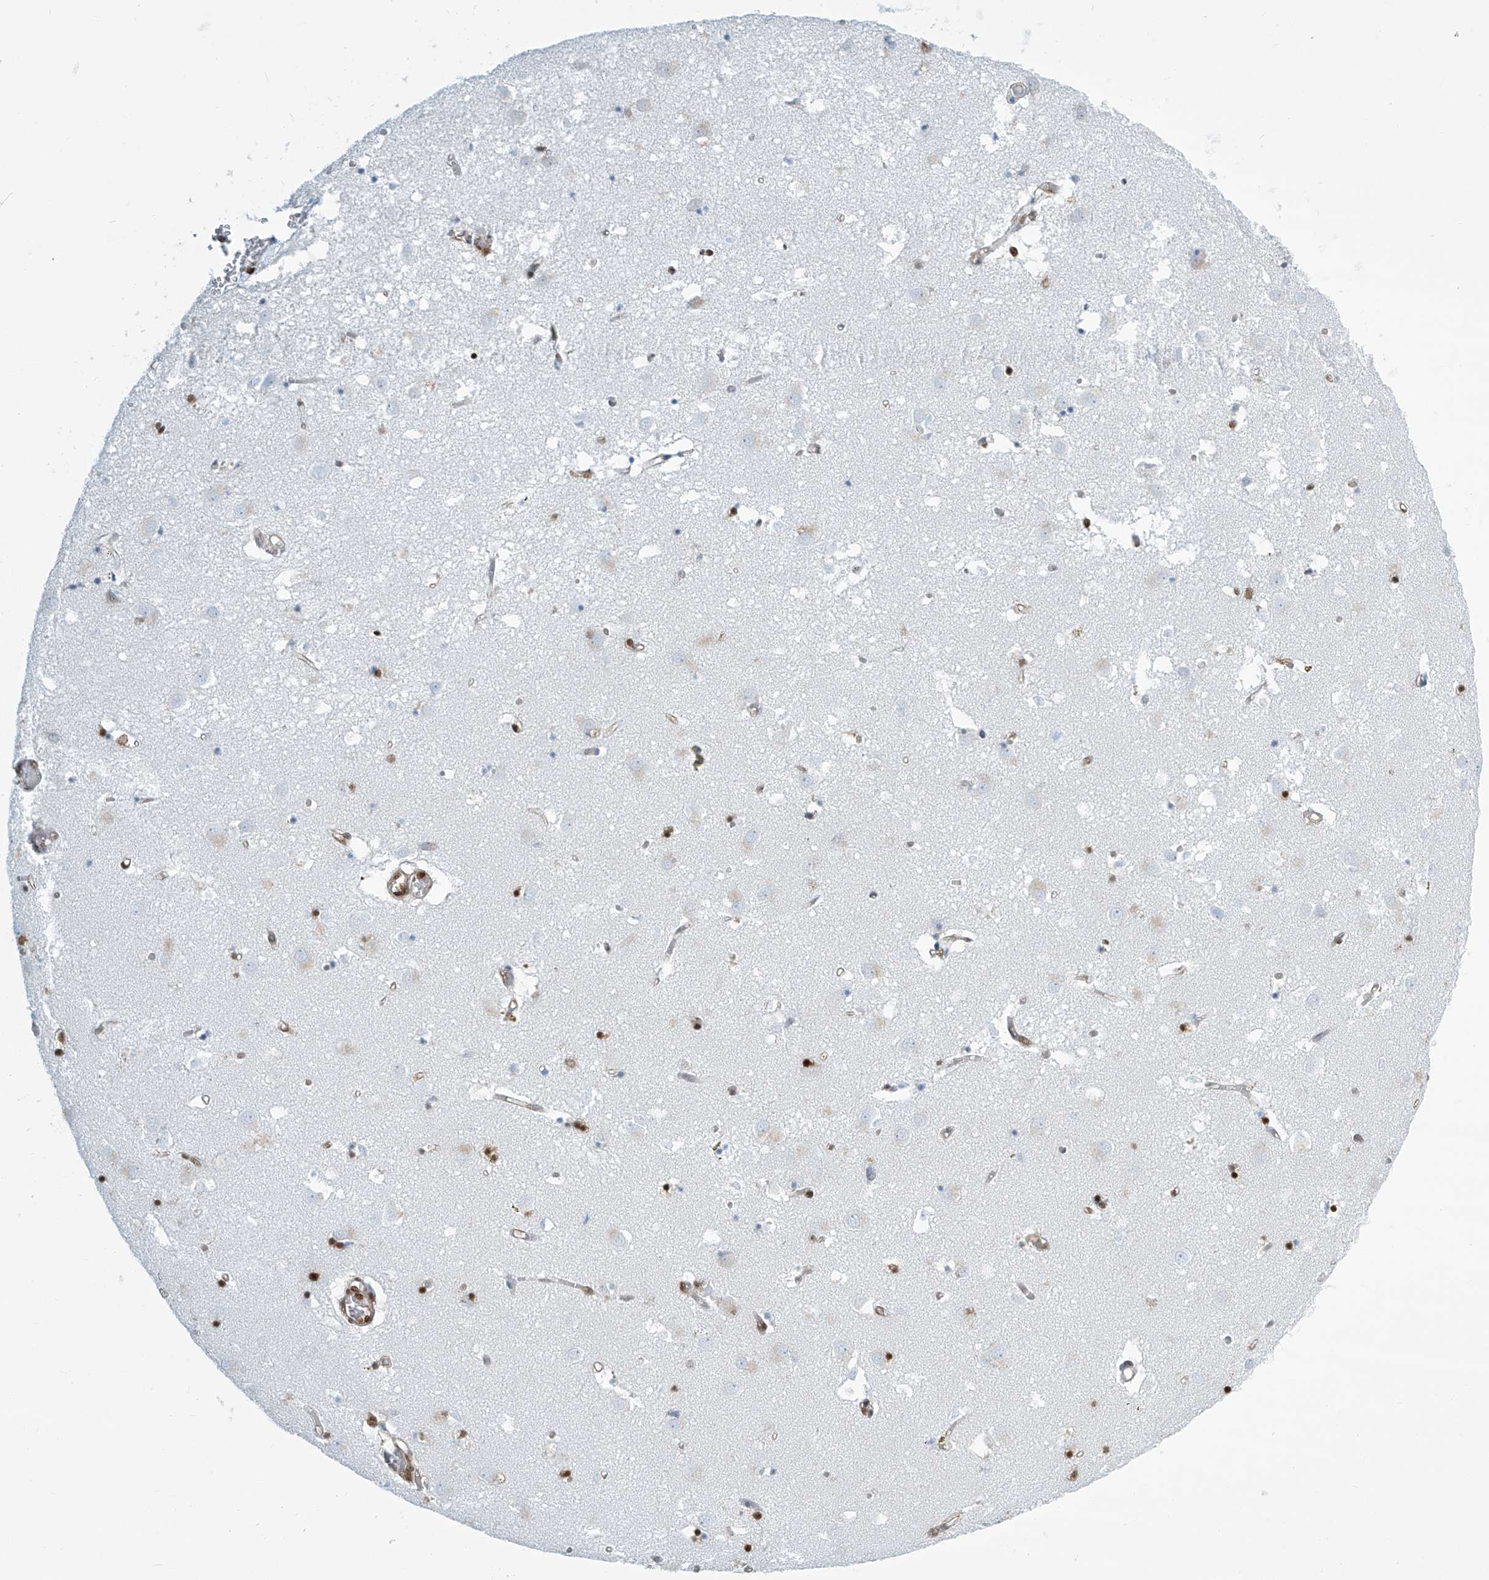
{"staining": {"intensity": "strong", "quantity": "25%-75%", "location": "nuclear"}, "tissue": "caudate", "cell_type": "Glial cells", "image_type": "normal", "snomed": [{"axis": "morphology", "description": "Normal tissue, NOS"}, {"axis": "topography", "description": "Lateral ventricle wall"}], "caption": "High-magnification brightfield microscopy of benign caudate stained with DAB (brown) and counterstained with hematoxylin (blue). glial cells exhibit strong nuclear expression is identified in approximately25%-75% of cells.", "gene": "ENSG00000257390", "patient": {"sex": "male", "age": 70}}